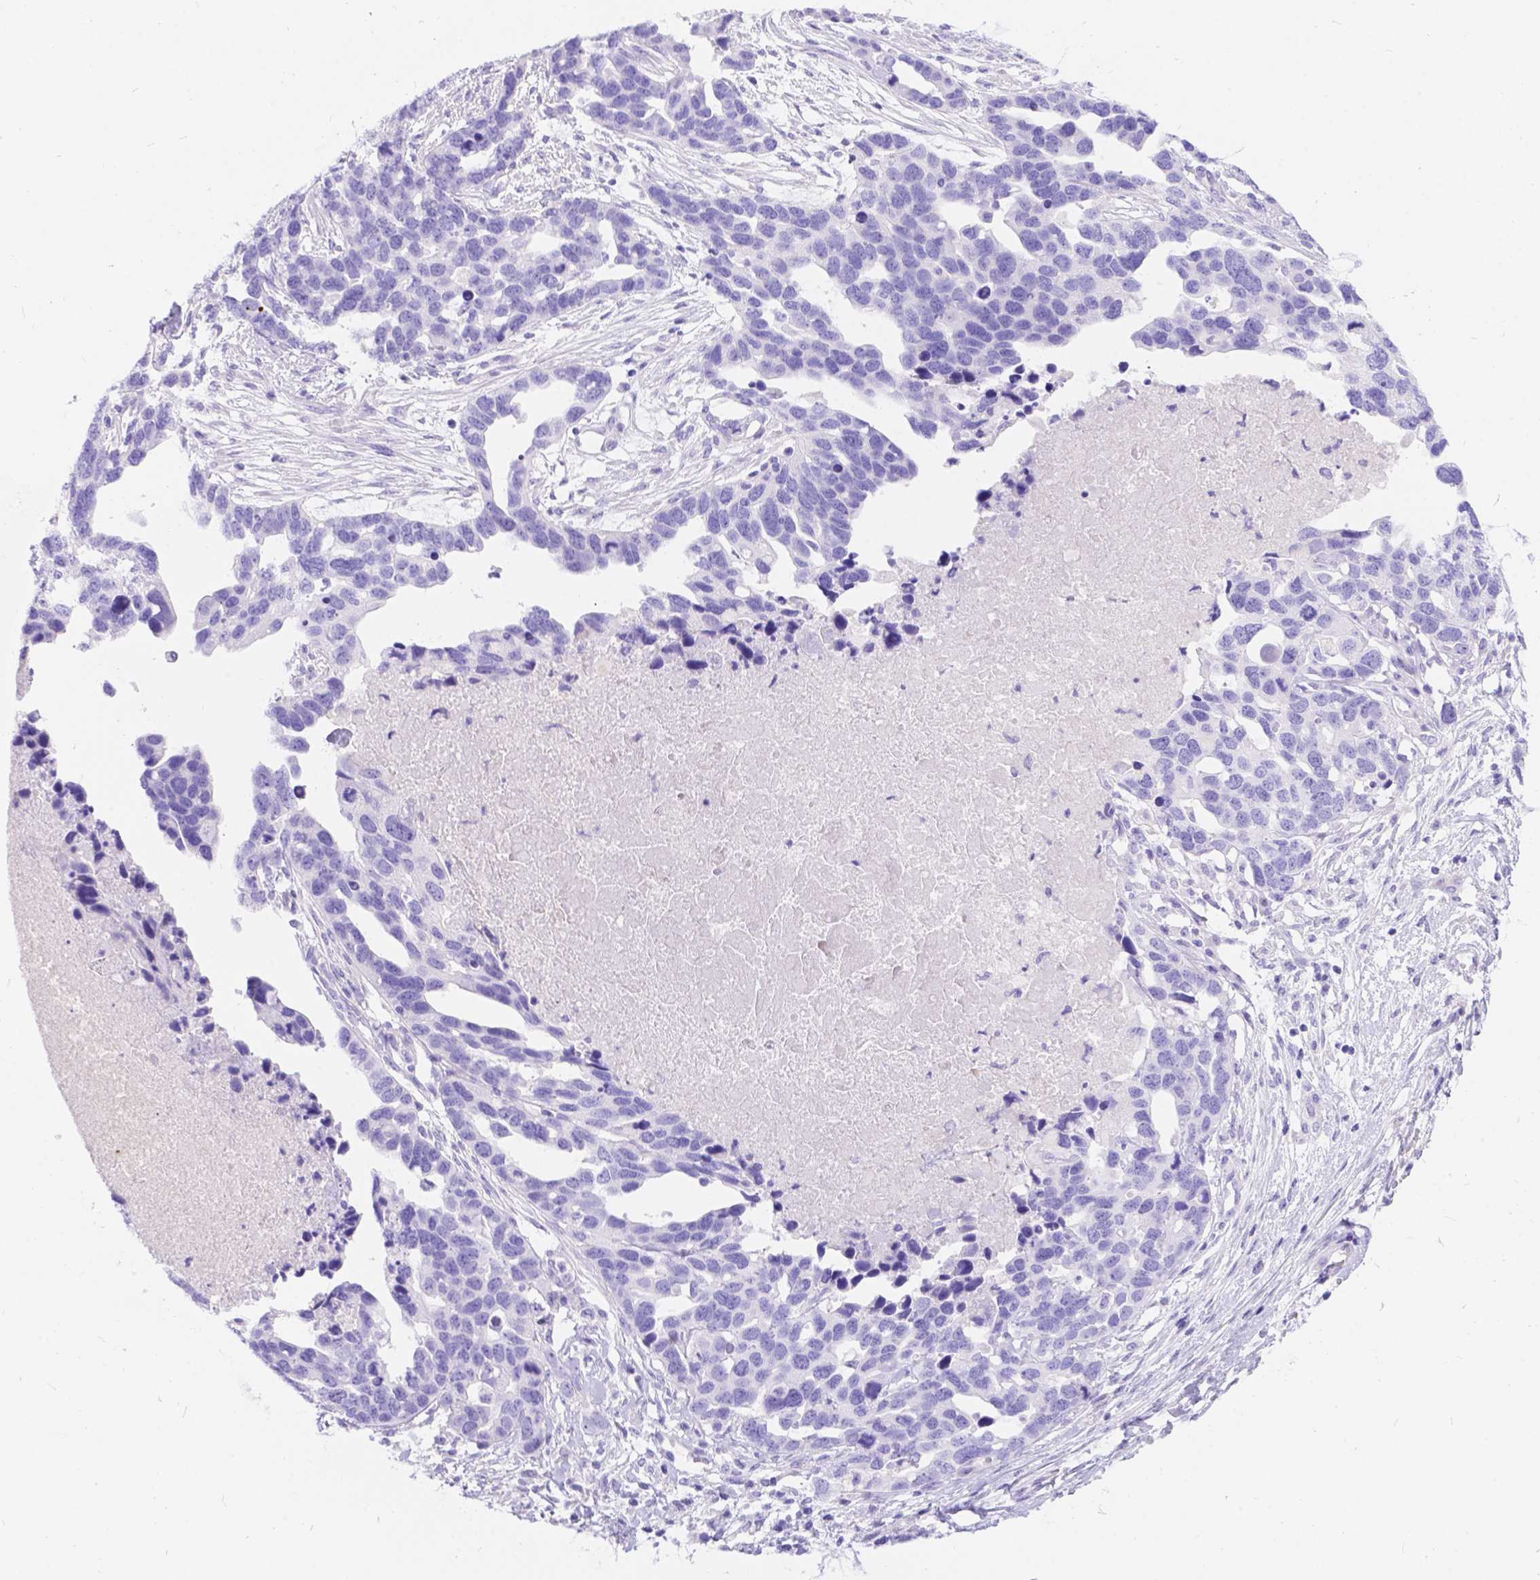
{"staining": {"intensity": "negative", "quantity": "none", "location": "none"}, "tissue": "ovarian cancer", "cell_type": "Tumor cells", "image_type": "cancer", "snomed": [{"axis": "morphology", "description": "Cystadenocarcinoma, serous, NOS"}, {"axis": "topography", "description": "Ovary"}], "caption": "High power microscopy photomicrograph of an immunohistochemistry image of ovarian cancer (serous cystadenocarcinoma), revealing no significant positivity in tumor cells.", "gene": "KLHL10", "patient": {"sex": "female", "age": 54}}